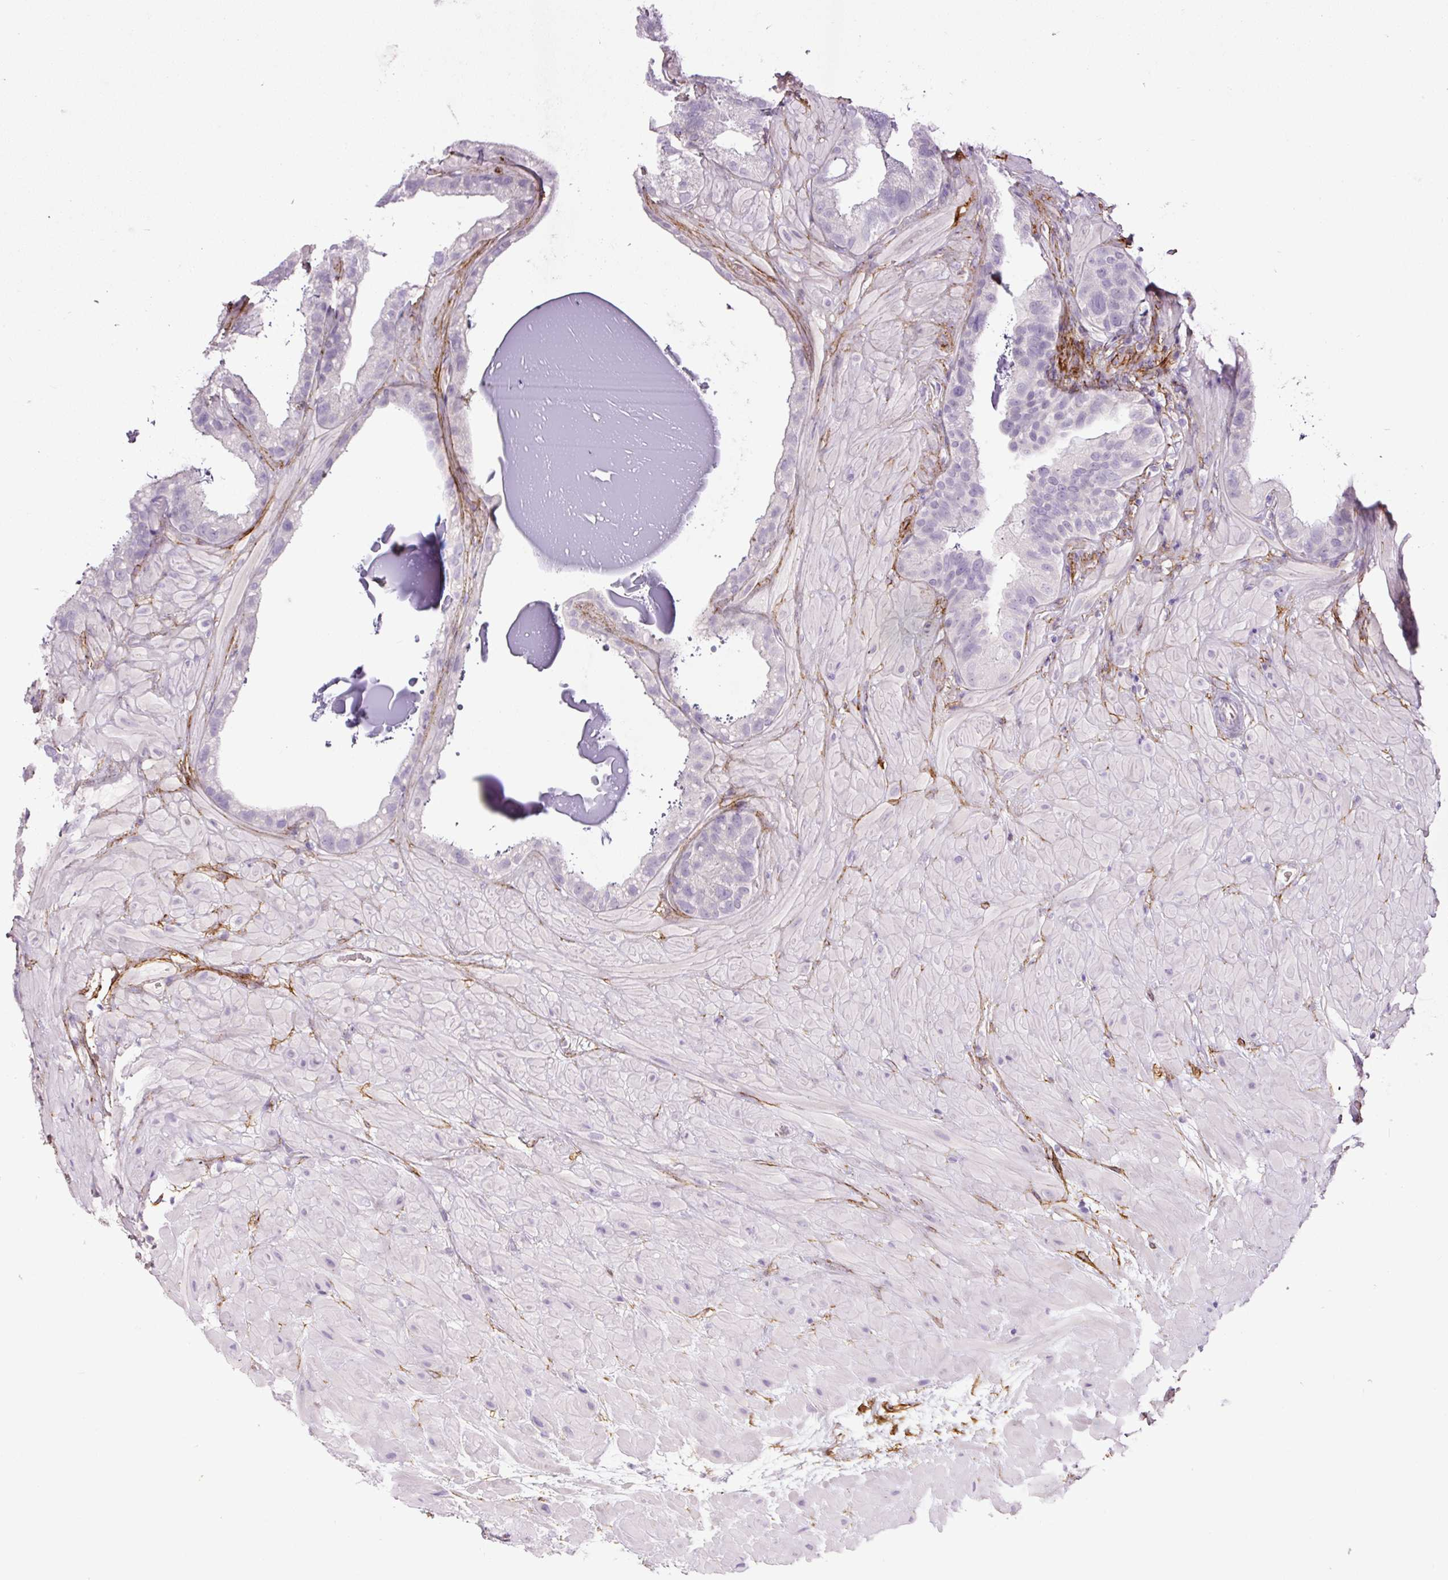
{"staining": {"intensity": "negative", "quantity": "none", "location": "none"}, "tissue": "seminal vesicle", "cell_type": "Glandular cells", "image_type": "normal", "snomed": [{"axis": "morphology", "description": "Normal tissue, NOS"}, {"axis": "topography", "description": "Seminal veicle"}, {"axis": "topography", "description": "Peripheral nerve tissue"}], "caption": "A high-resolution histopathology image shows immunohistochemistry staining of unremarkable seminal vesicle, which reveals no significant staining in glandular cells. (DAB (3,3'-diaminobenzidine) immunohistochemistry (IHC), high magnification).", "gene": "FBN1", "patient": {"sex": "male", "age": 76}}